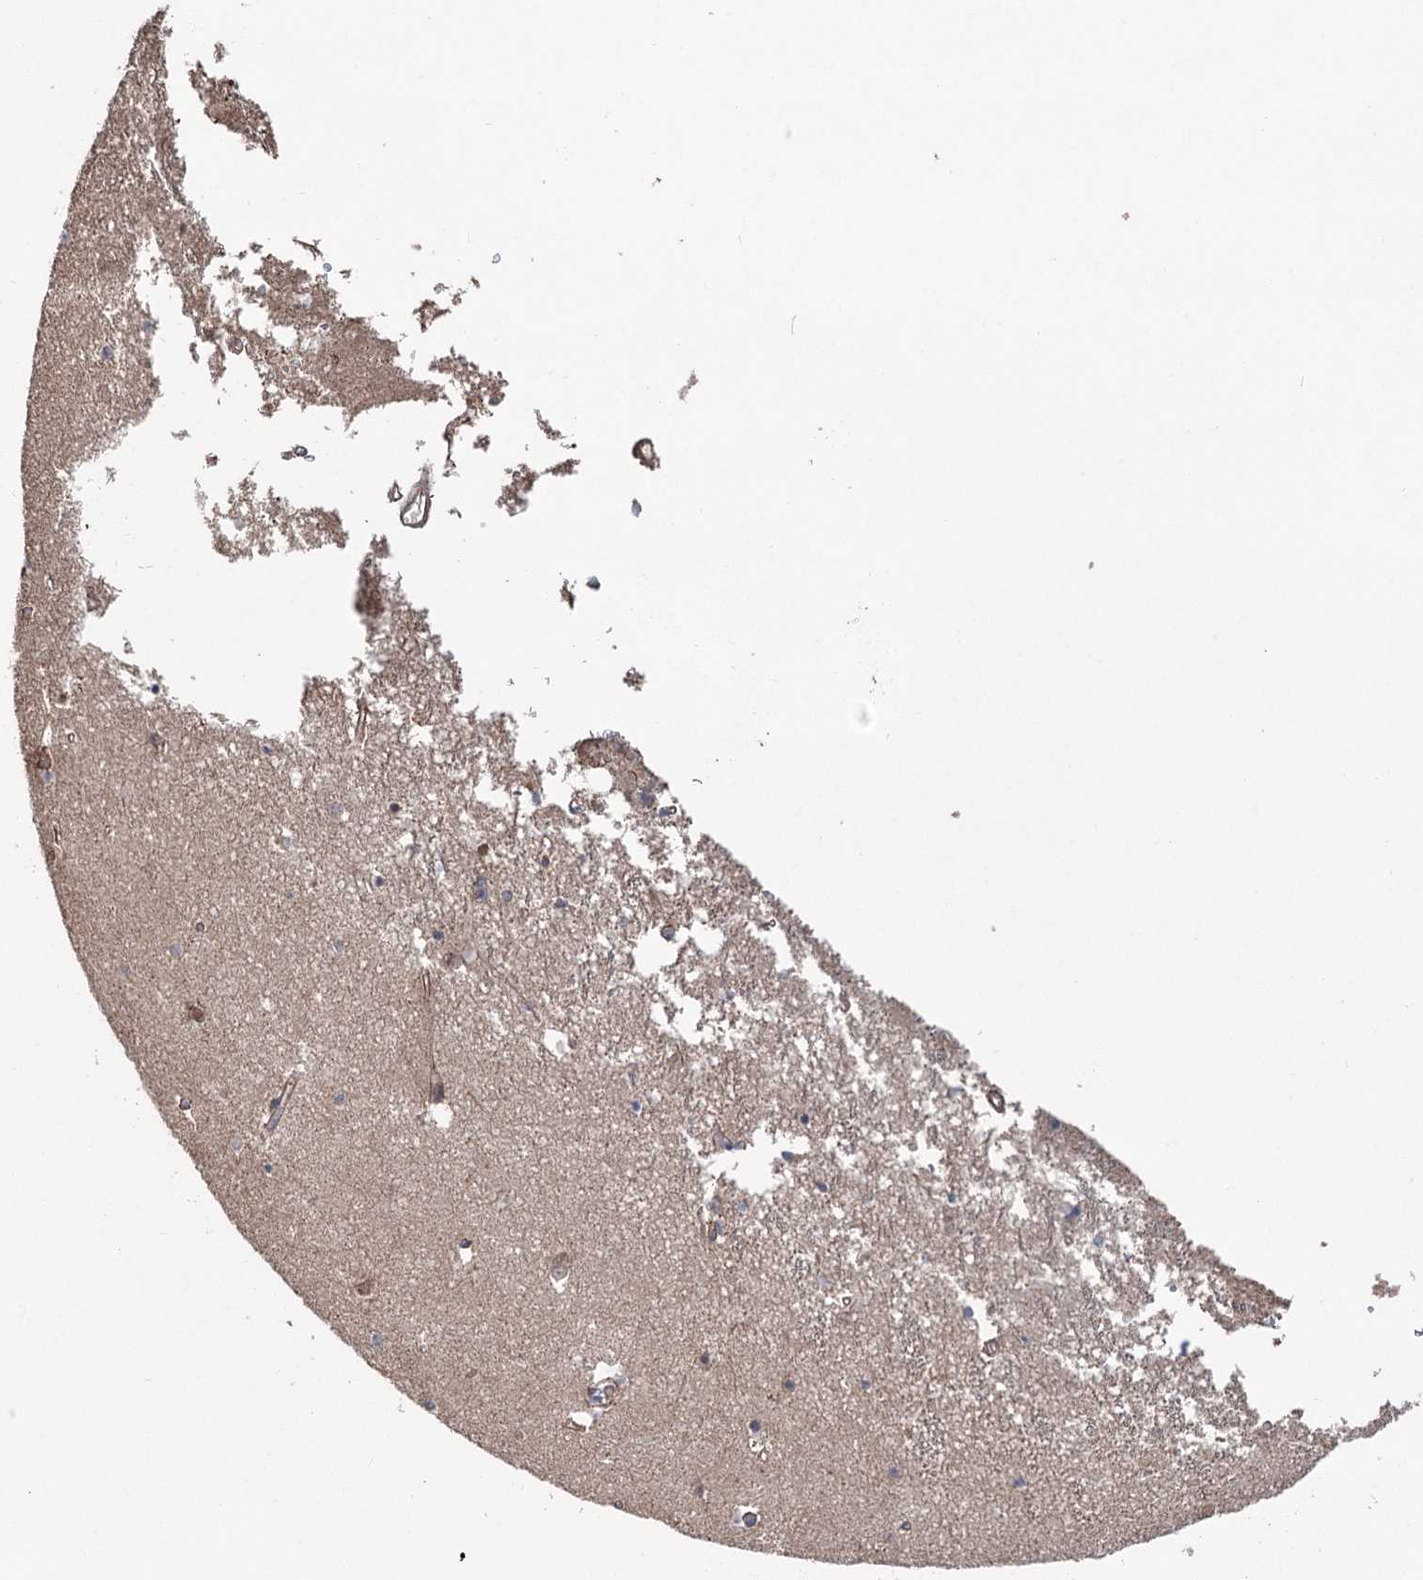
{"staining": {"intensity": "weak", "quantity": "<25%", "location": "cytoplasmic/membranous"}, "tissue": "hippocampus", "cell_type": "Glial cells", "image_type": "normal", "snomed": [{"axis": "morphology", "description": "Normal tissue, NOS"}, {"axis": "topography", "description": "Hippocampus"}], "caption": "There is no significant staining in glial cells of hippocampus.", "gene": "LARS2", "patient": {"sex": "male", "age": 70}}